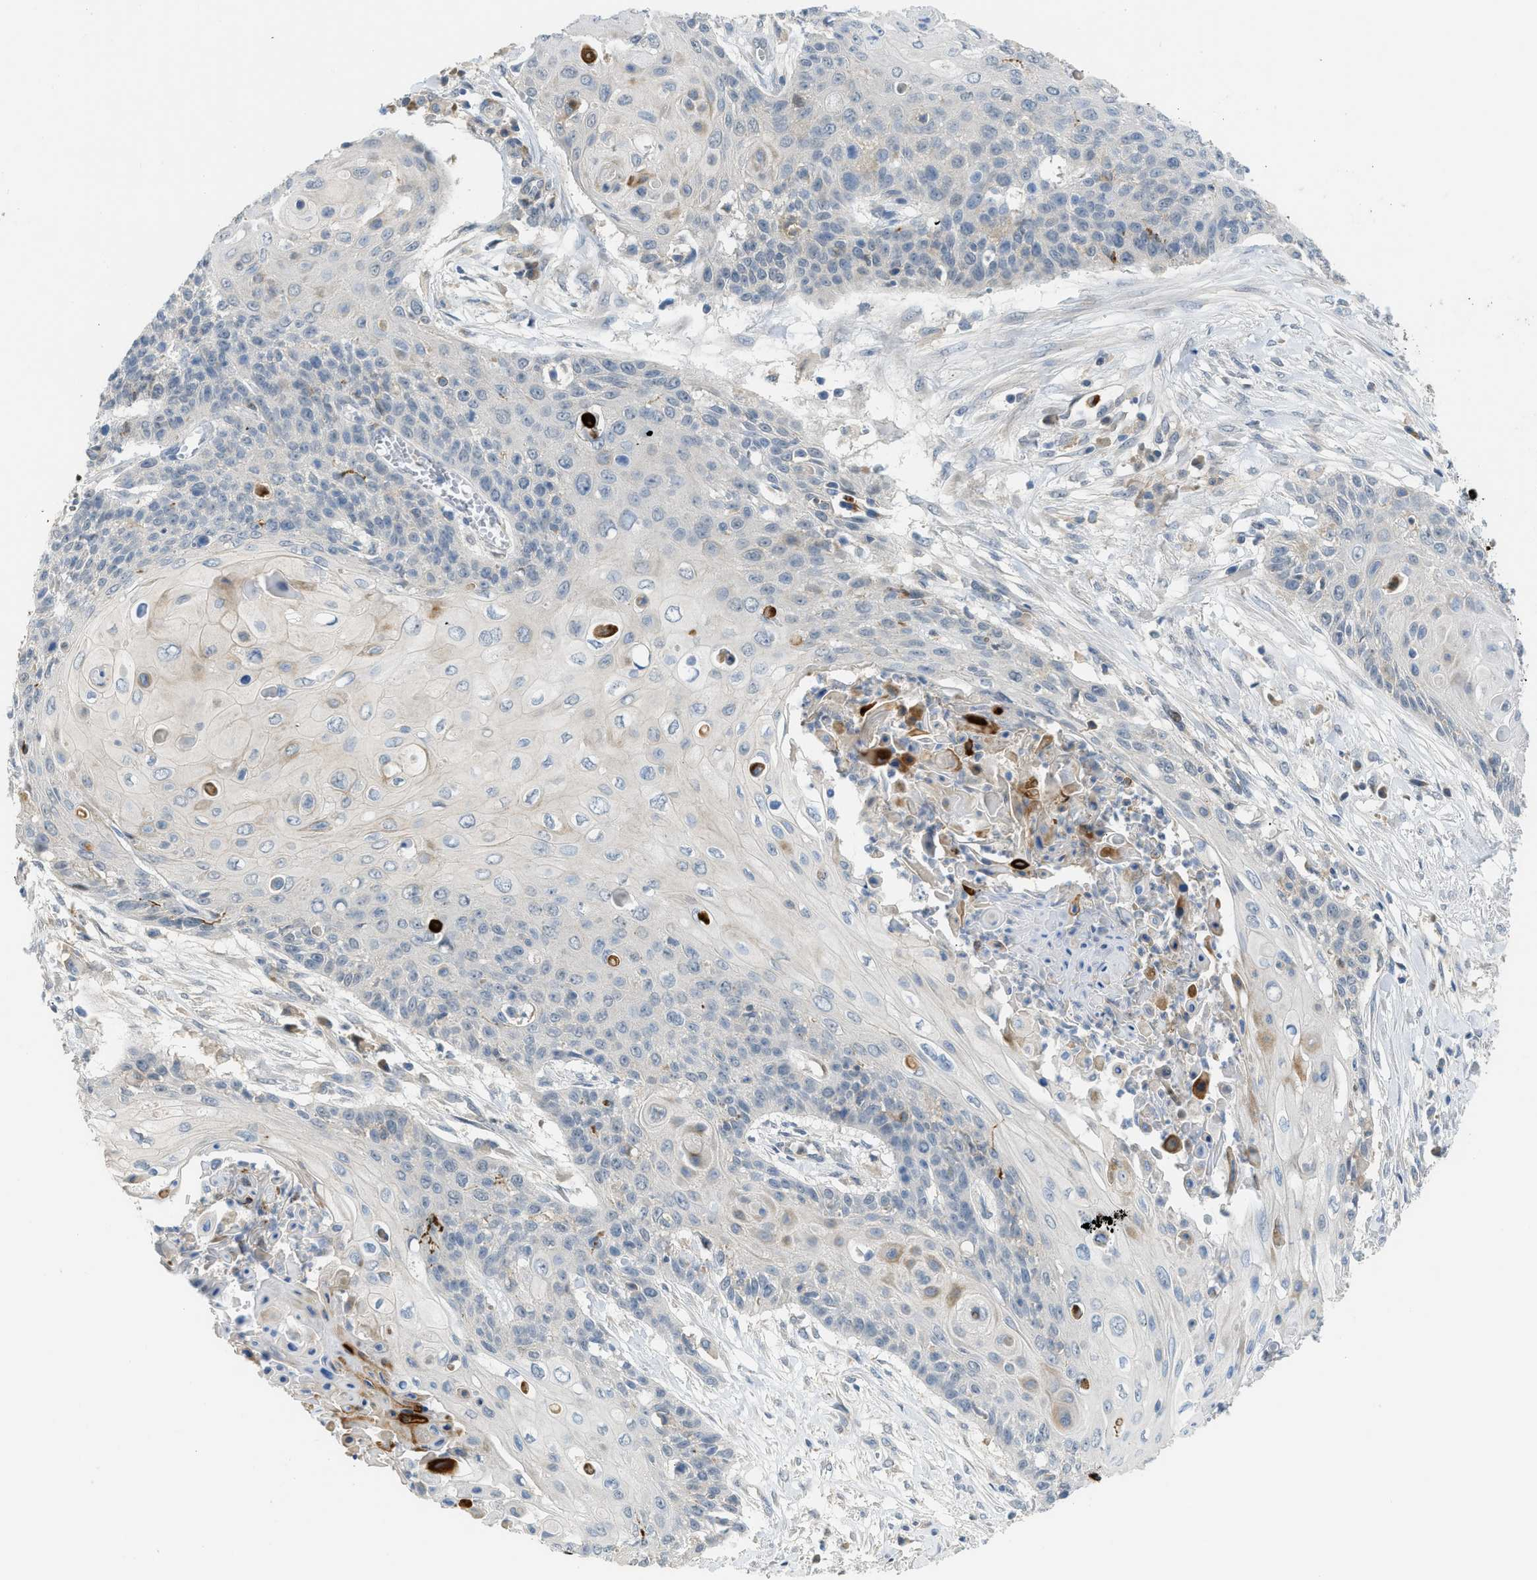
{"staining": {"intensity": "negative", "quantity": "none", "location": "none"}, "tissue": "cervical cancer", "cell_type": "Tumor cells", "image_type": "cancer", "snomed": [{"axis": "morphology", "description": "Squamous cell carcinoma, NOS"}, {"axis": "topography", "description": "Cervix"}], "caption": "DAB immunohistochemical staining of cervical squamous cell carcinoma demonstrates no significant expression in tumor cells.", "gene": "RHBDF2", "patient": {"sex": "female", "age": 39}}